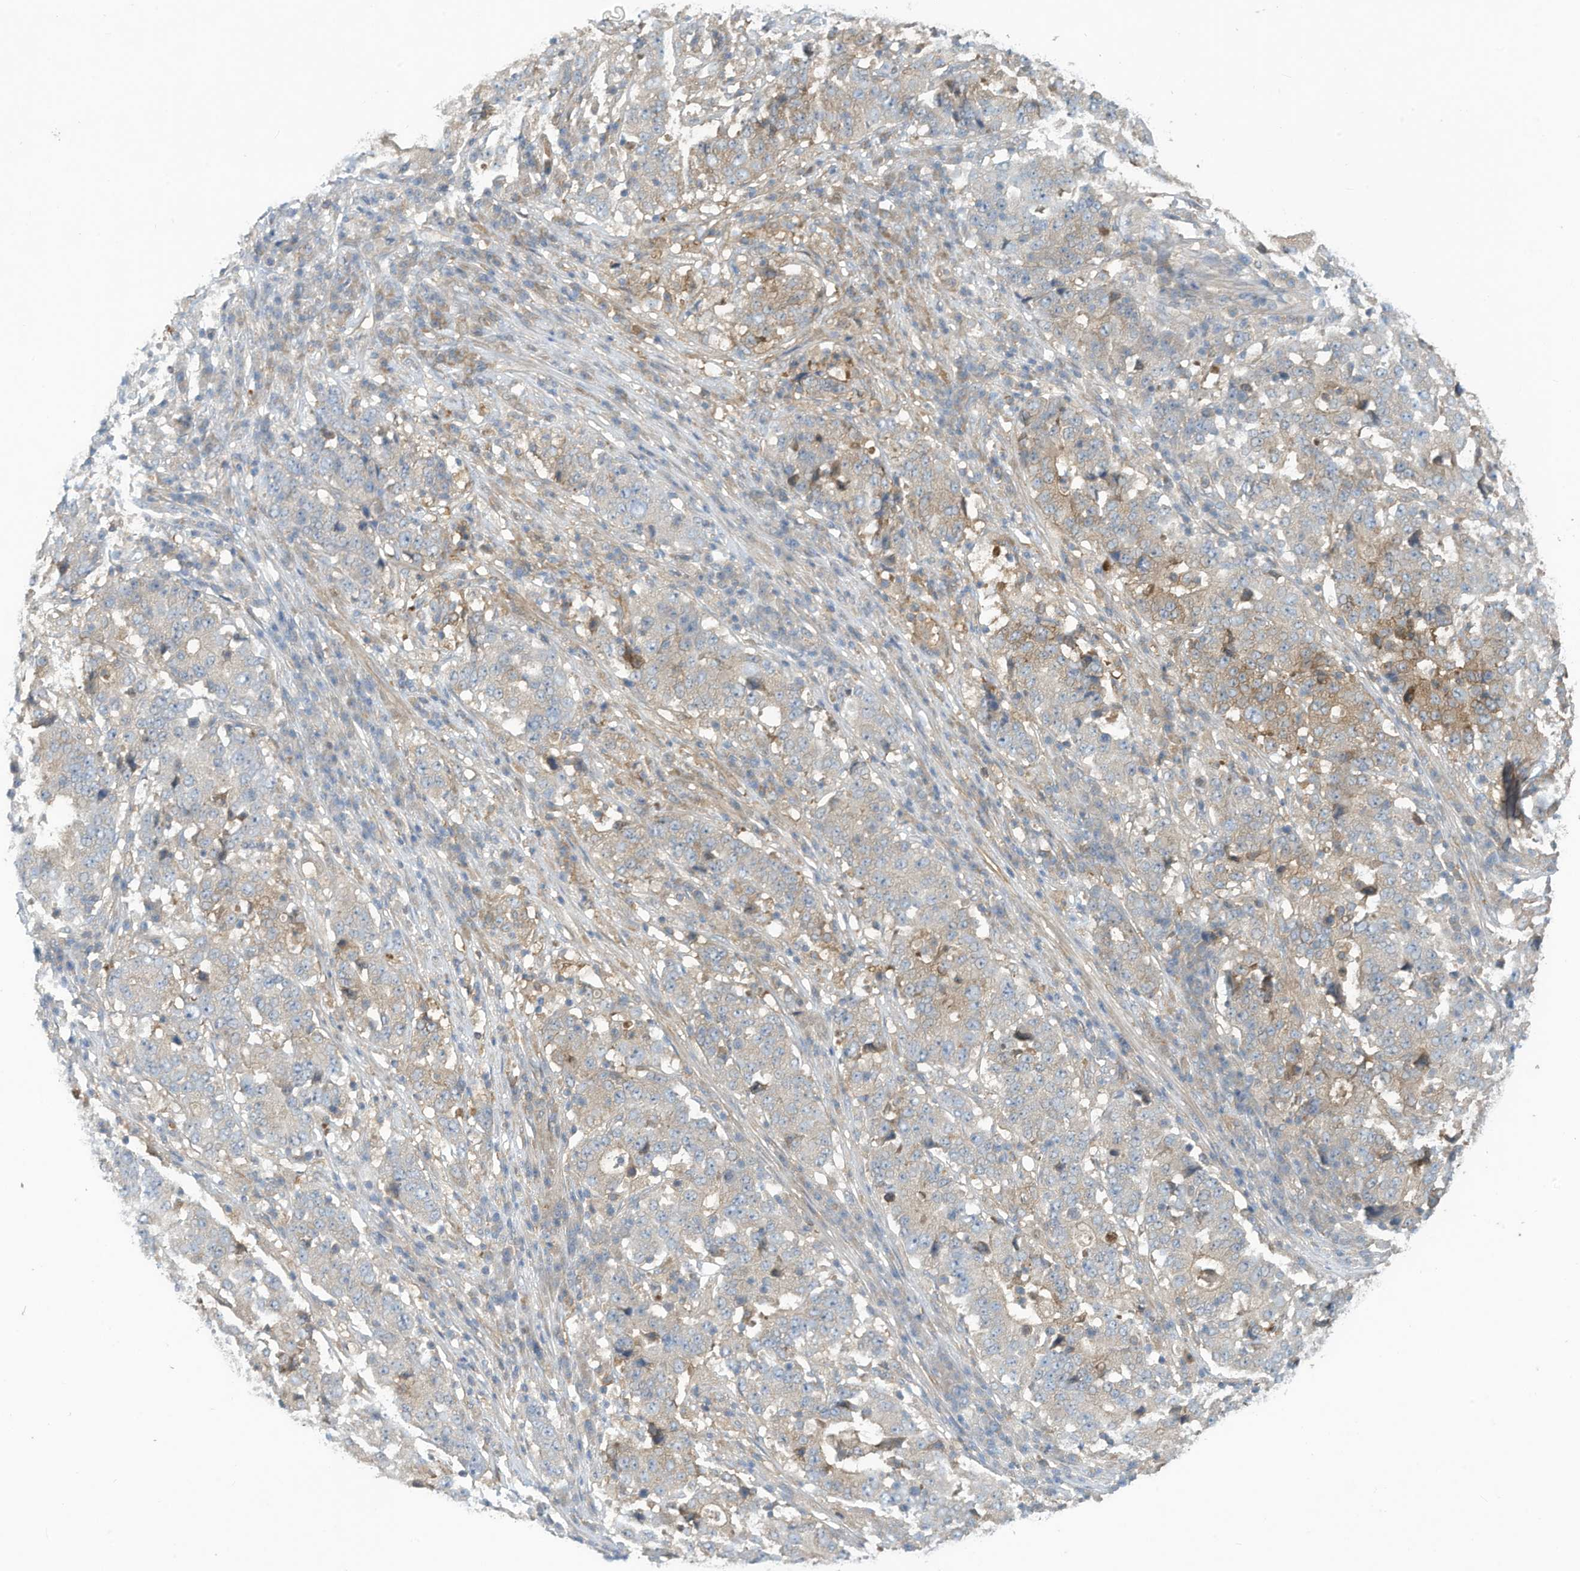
{"staining": {"intensity": "moderate", "quantity": "<25%", "location": "cytoplasmic/membranous"}, "tissue": "stomach cancer", "cell_type": "Tumor cells", "image_type": "cancer", "snomed": [{"axis": "morphology", "description": "Adenocarcinoma, NOS"}, {"axis": "topography", "description": "Stomach"}], "caption": "Stomach cancer (adenocarcinoma) stained with a protein marker reveals moderate staining in tumor cells.", "gene": "ADI1", "patient": {"sex": "male", "age": 59}}